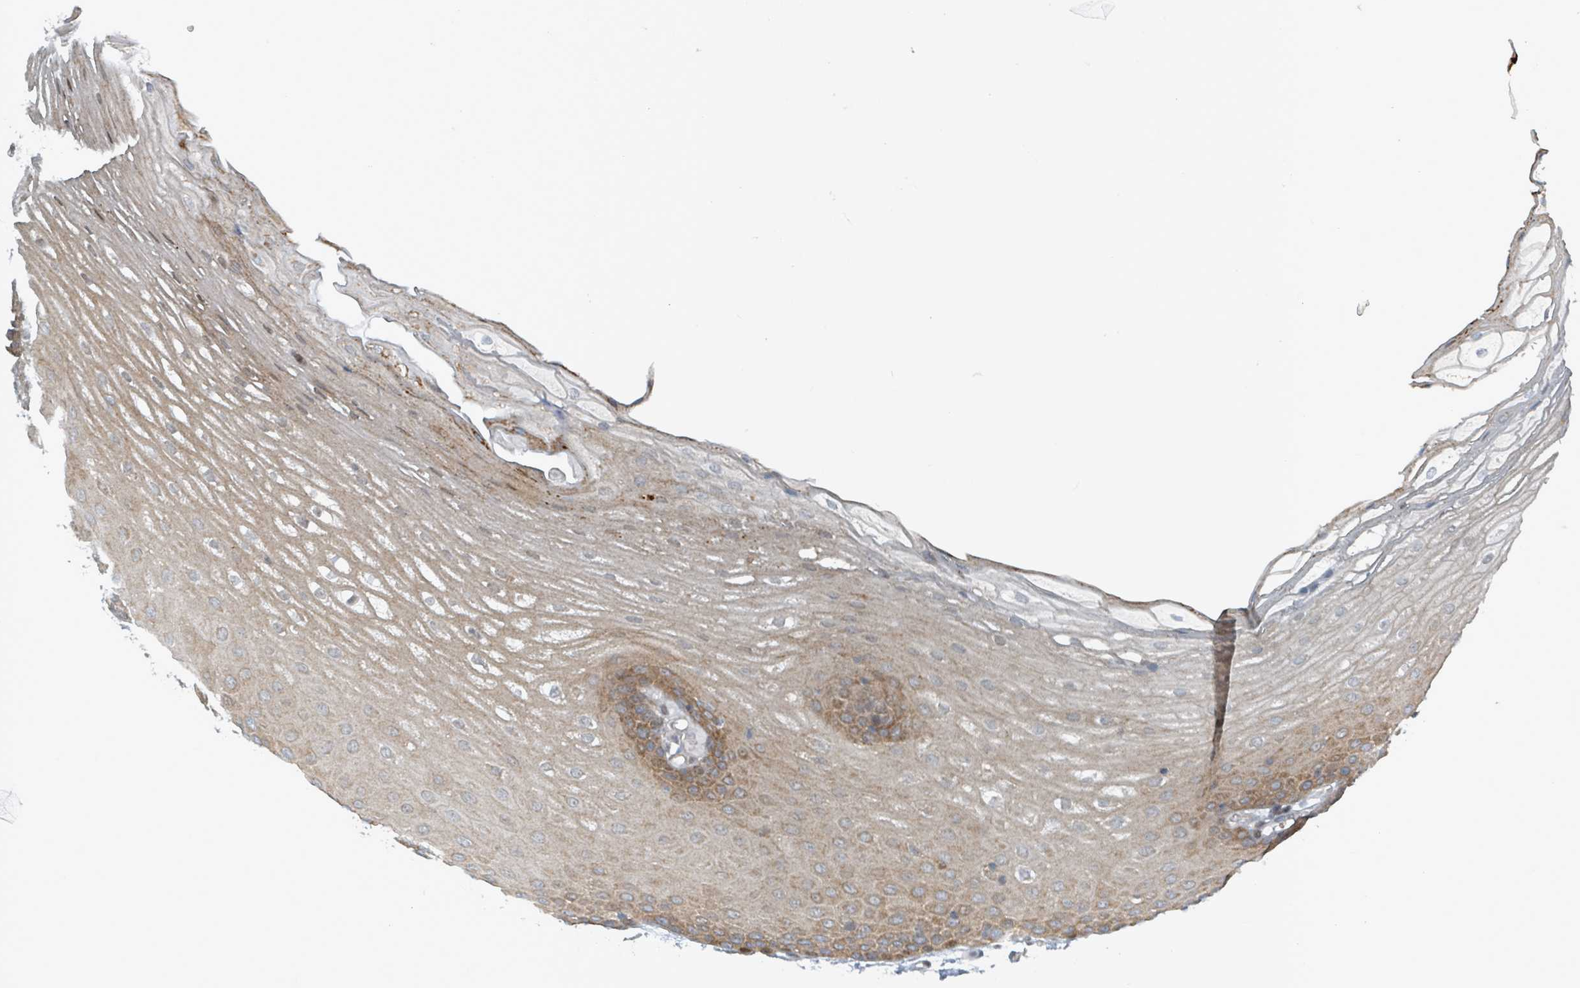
{"staining": {"intensity": "strong", "quantity": "25%-75%", "location": "cytoplasmic/membranous"}, "tissue": "oral mucosa", "cell_type": "Squamous epithelial cells", "image_type": "normal", "snomed": [{"axis": "morphology", "description": "Normal tissue, NOS"}, {"axis": "topography", "description": "Oral tissue"}], "caption": "Normal oral mucosa exhibits strong cytoplasmic/membranous staining in approximately 25%-75% of squamous epithelial cells, visualized by immunohistochemistry.", "gene": "RHPN2", "patient": {"sex": "female", "age": 70}}